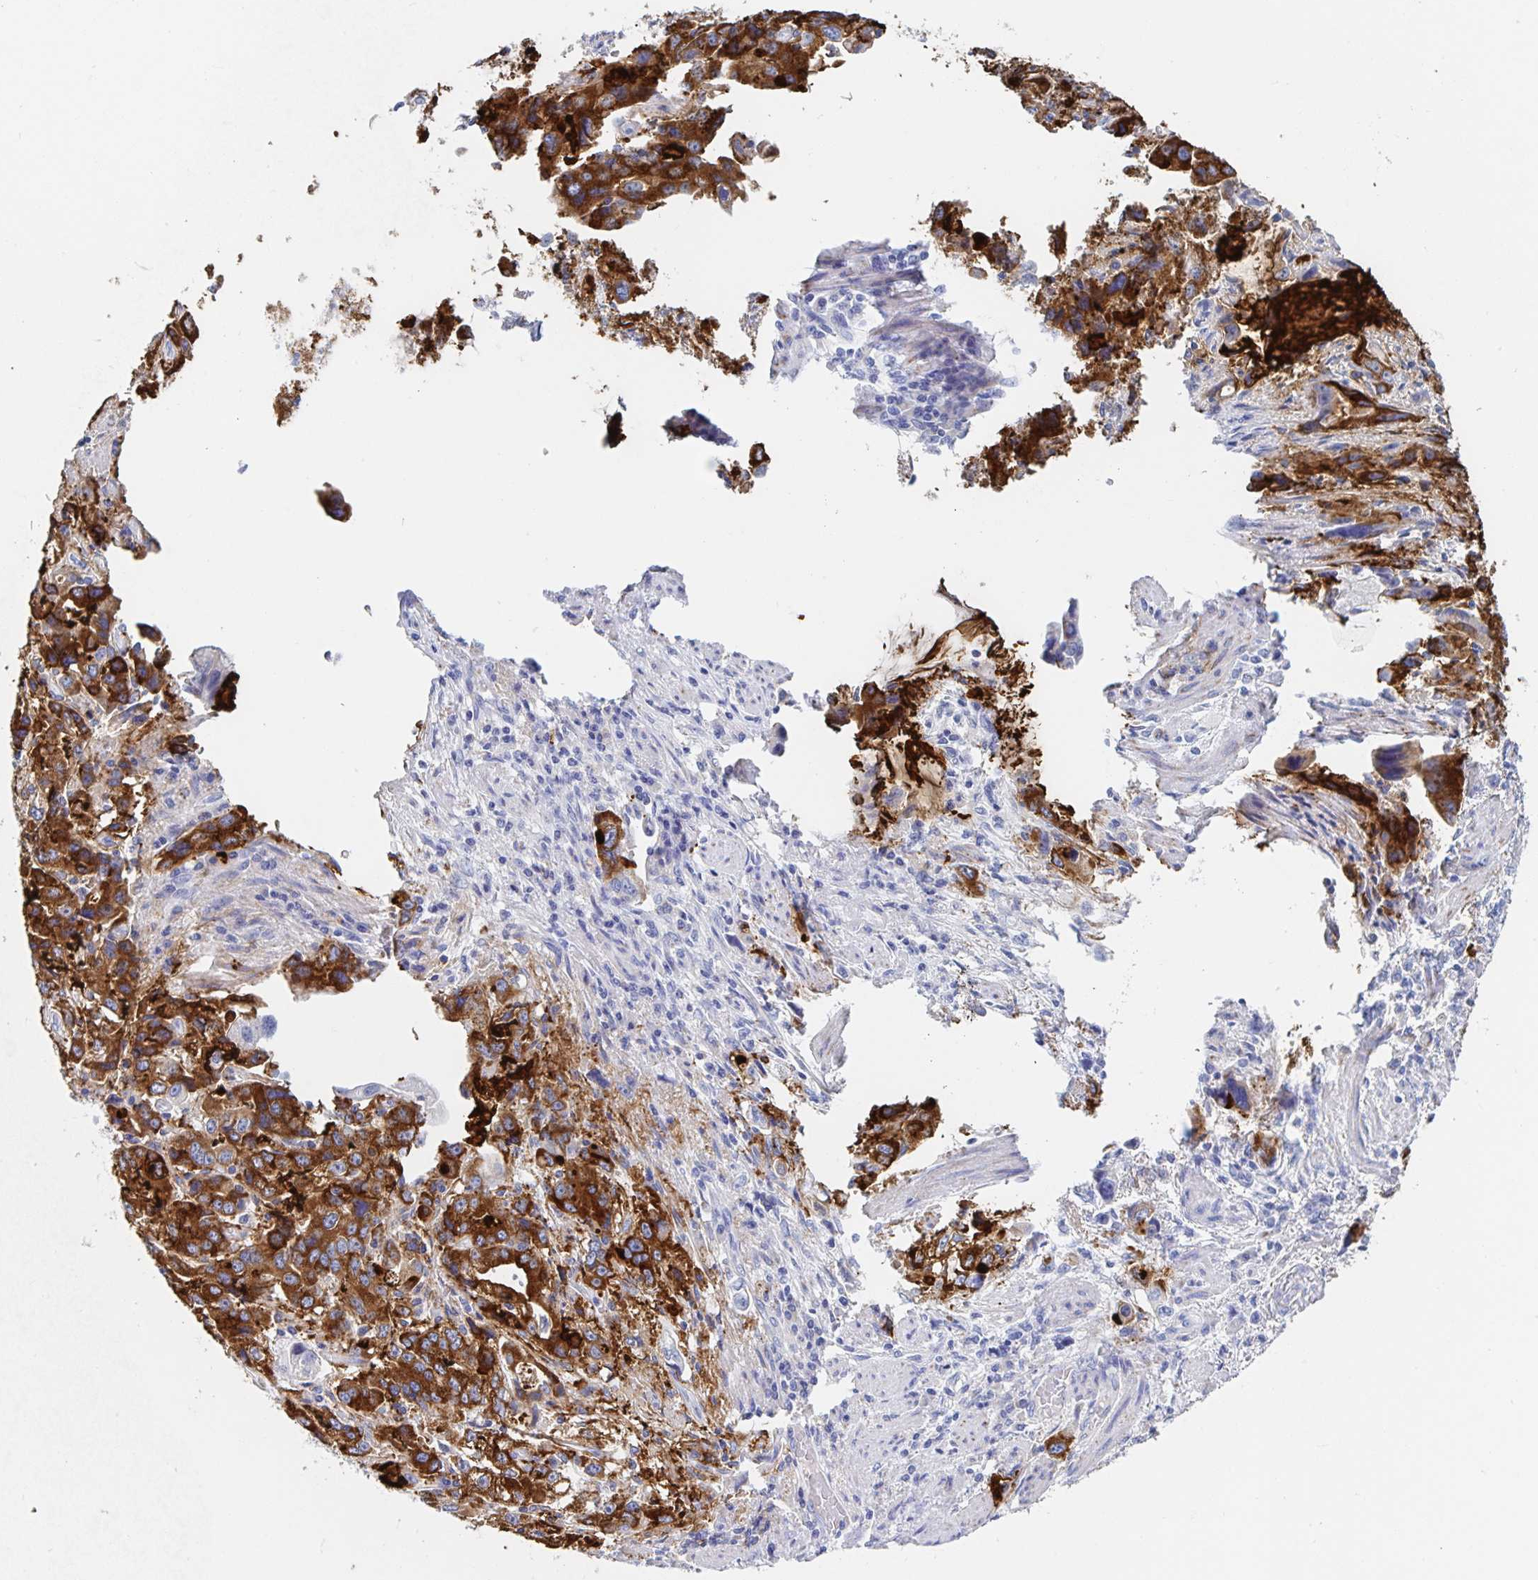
{"staining": {"intensity": "strong", "quantity": ">75%", "location": "cytoplasmic/membranous"}, "tissue": "stomach cancer", "cell_type": "Tumor cells", "image_type": "cancer", "snomed": [{"axis": "morphology", "description": "Adenocarcinoma, NOS"}, {"axis": "topography", "description": "Stomach, lower"}], "caption": "The micrograph reveals a brown stain indicating the presence of a protein in the cytoplasmic/membranous of tumor cells in stomach cancer (adenocarcinoma). (Stains: DAB in brown, nuclei in blue, Microscopy: brightfield microscopy at high magnification).", "gene": "DMBT1", "patient": {"sex": "female", "age": 93}}